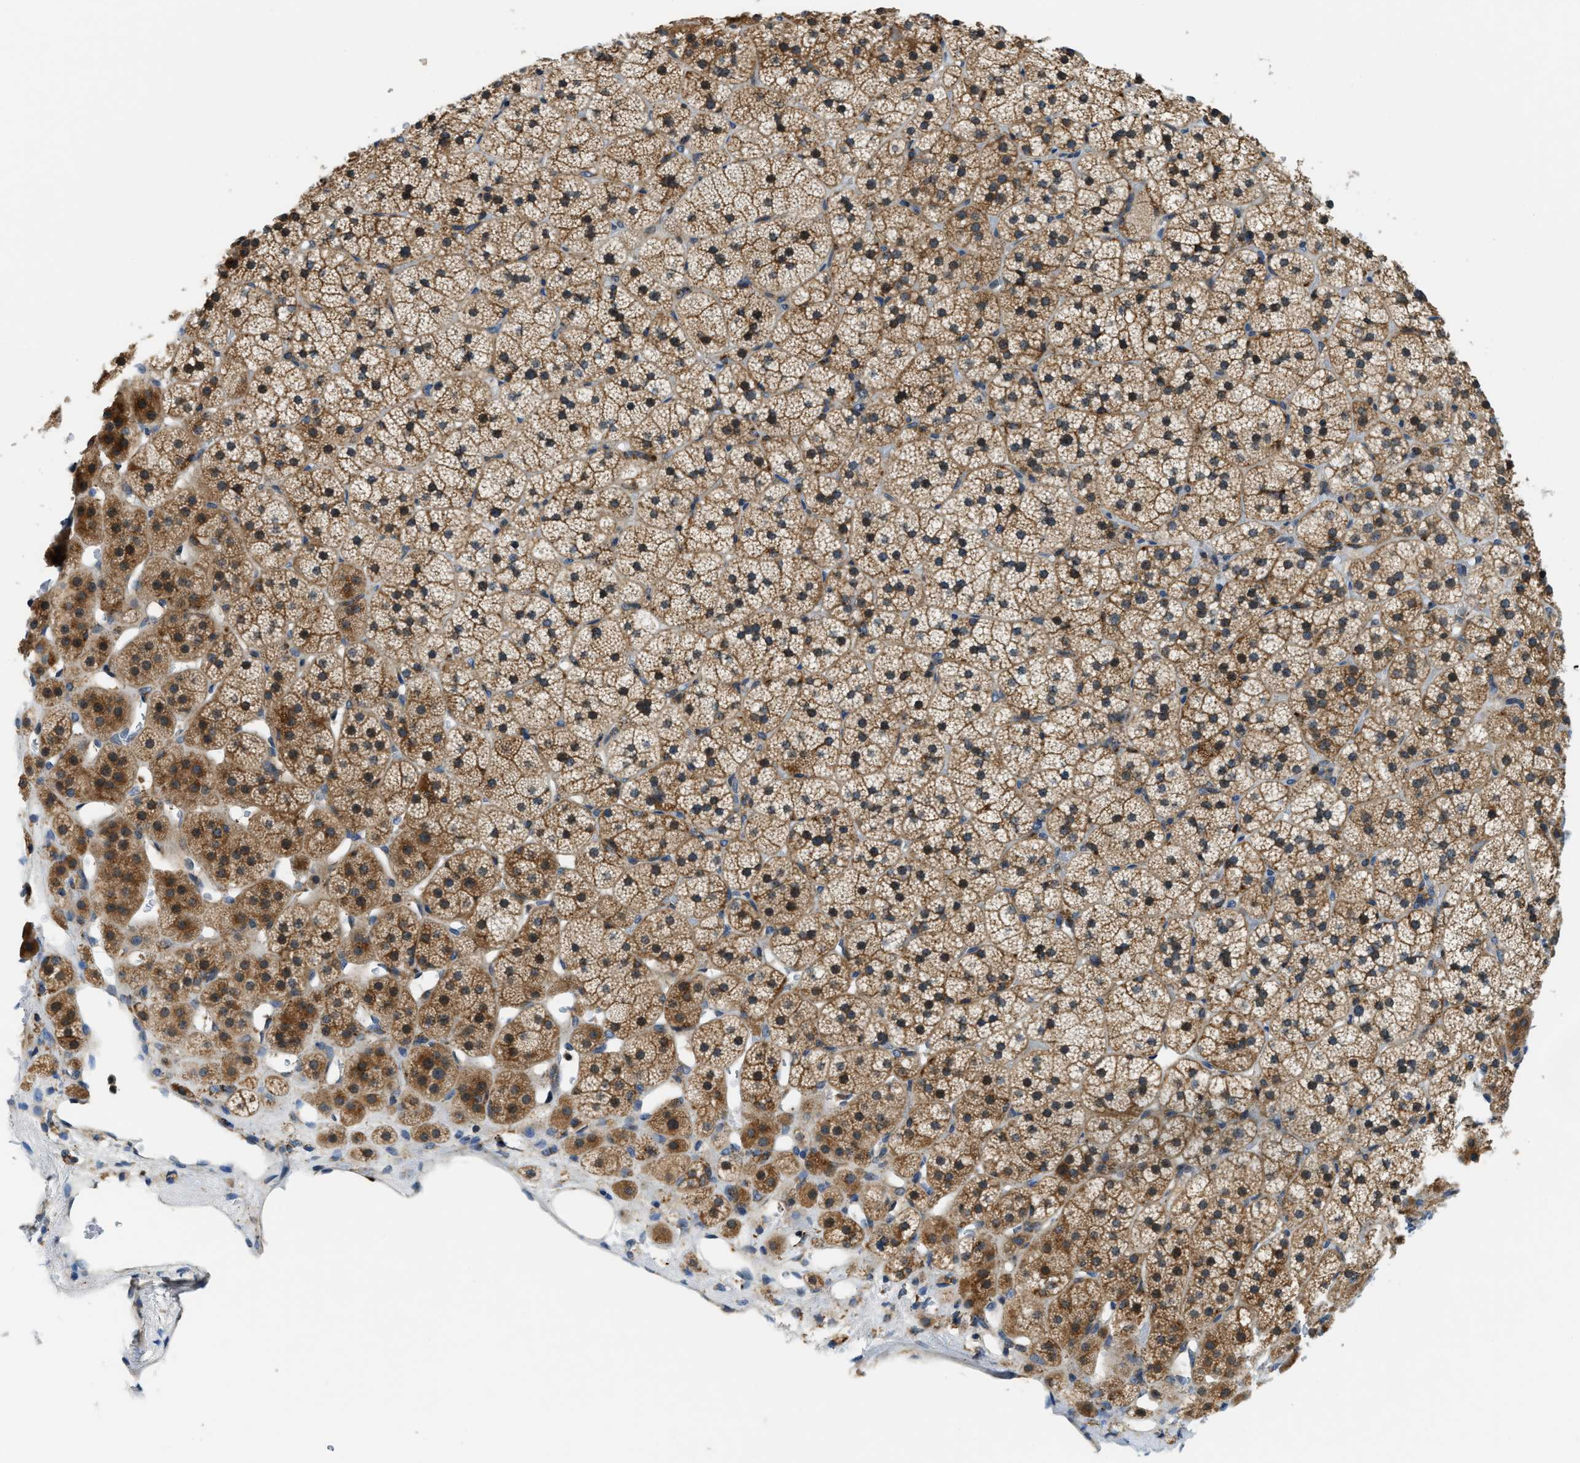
{"staining": {"intensity": "moderate", "quantity": ">75%", "location": "cytoplasmic/membranous"}, "tissue": "adrenal gland", "cell_type": "Glandular cells", "image_type": "normal", "snomed": [{"axis": "morphology", "description": "Normal tissue, NOS"}, {"axis": "topography", "description": "Adrenal gland"}], "caption": "Normal adrenal gland demonstrates moderate cytoplasmic/membranous expression in about >75% of glandular cells, visualized by immunohistochemistry. The staining was performed using DAB to visualize the protein expression in brown, while the nuclei were stained in blue with hematoxylin (Magnification: 20x).", "gene": "STARD3NL", "patient": {"sex": "female", "age": 44}}